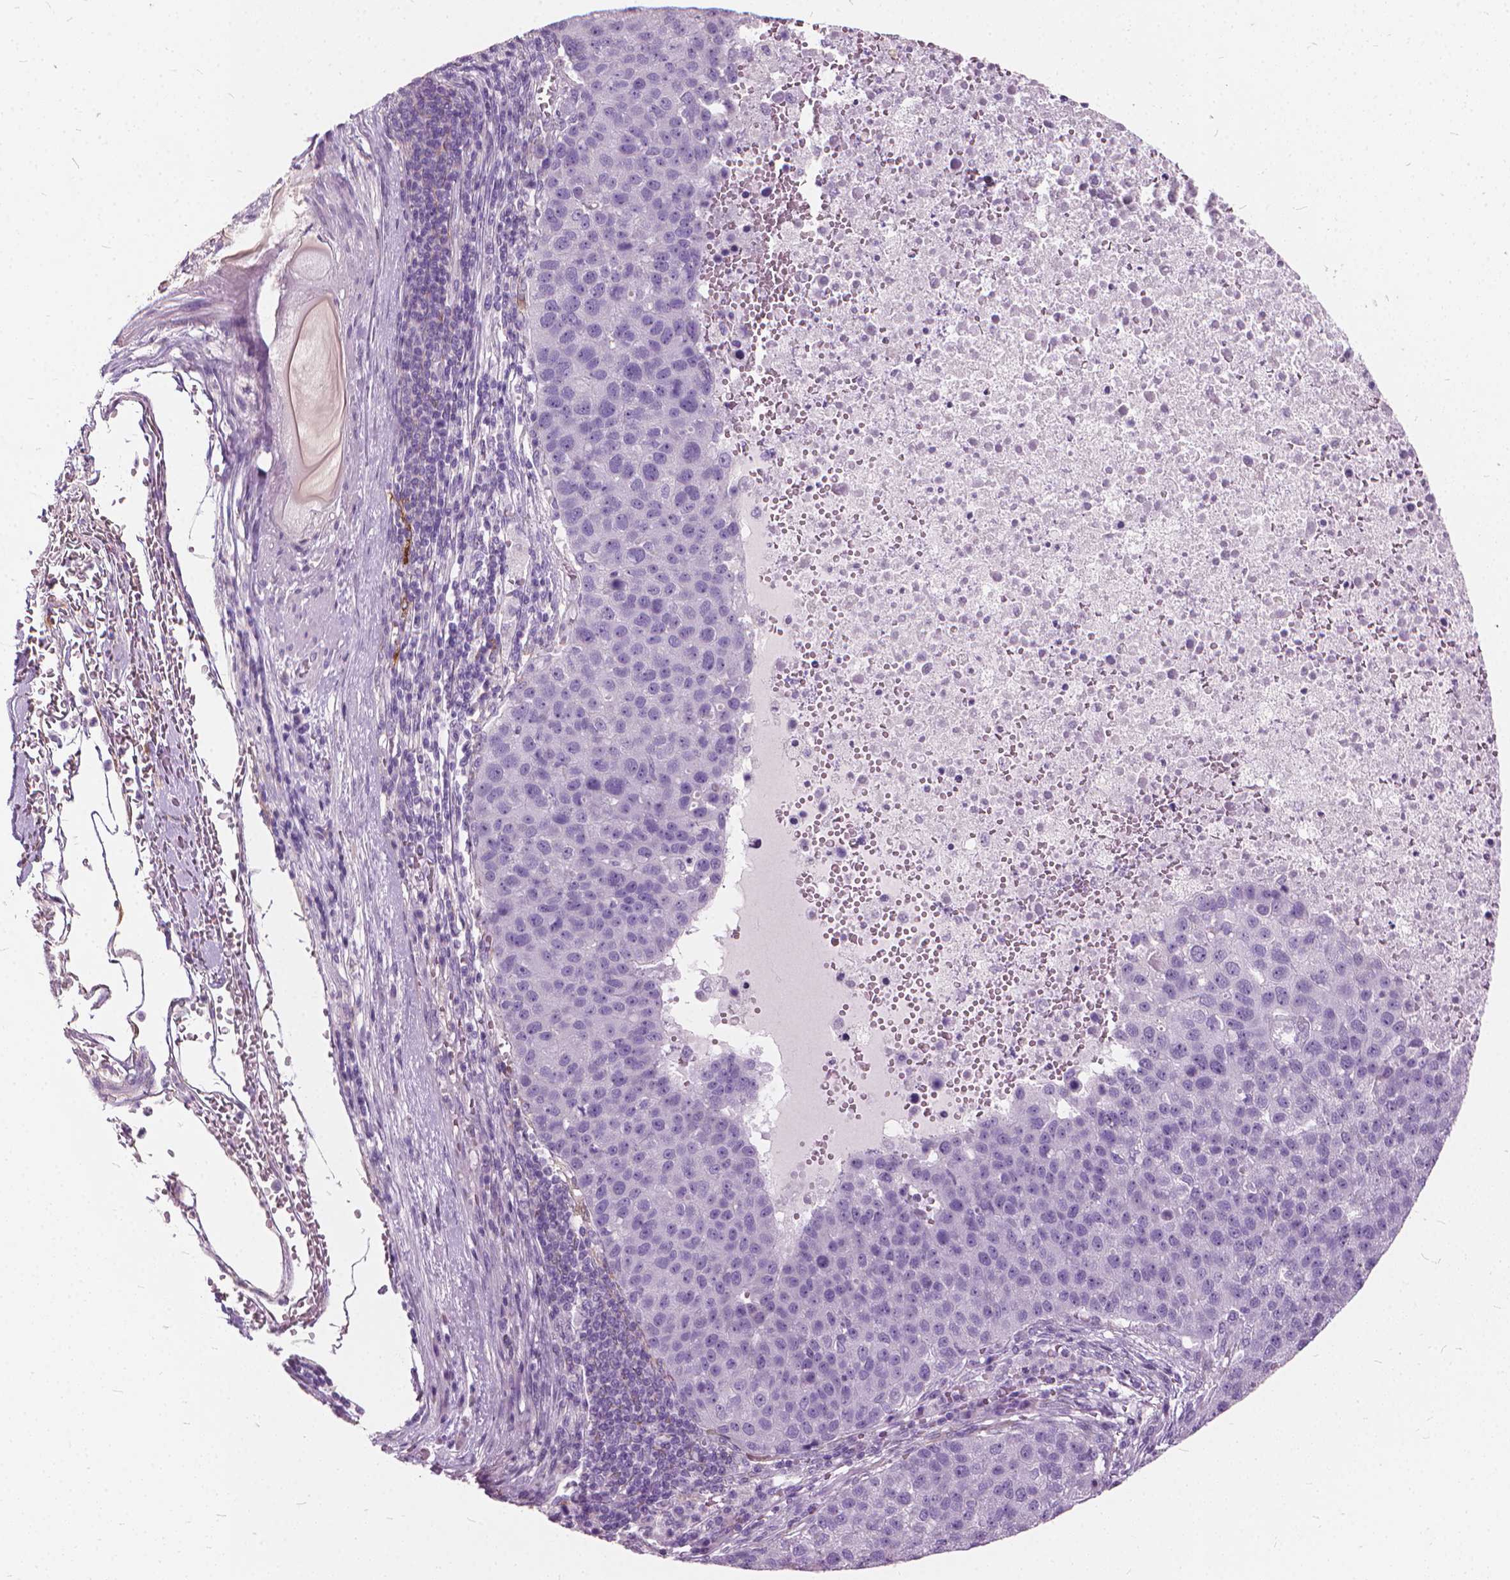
{"staining": {"intensity": "negative", "quantity": "none", "location": "none"}, "tissue": "pancreatic cancer", "cell_type": "Tumor cells", "image_type": "cancer", "snomed": [{"axis": "morphology", "description": "Adenocarcinoma, NOS"}, {"axis": "topography", "description": "Pancreas"}], "caption": "This is a image of IHC staining of pancreatic adenocarcinoma, which shows no expression in tumor cells.", "gene": "DNM1", "patient": {"sex": "female", "age": 61}}